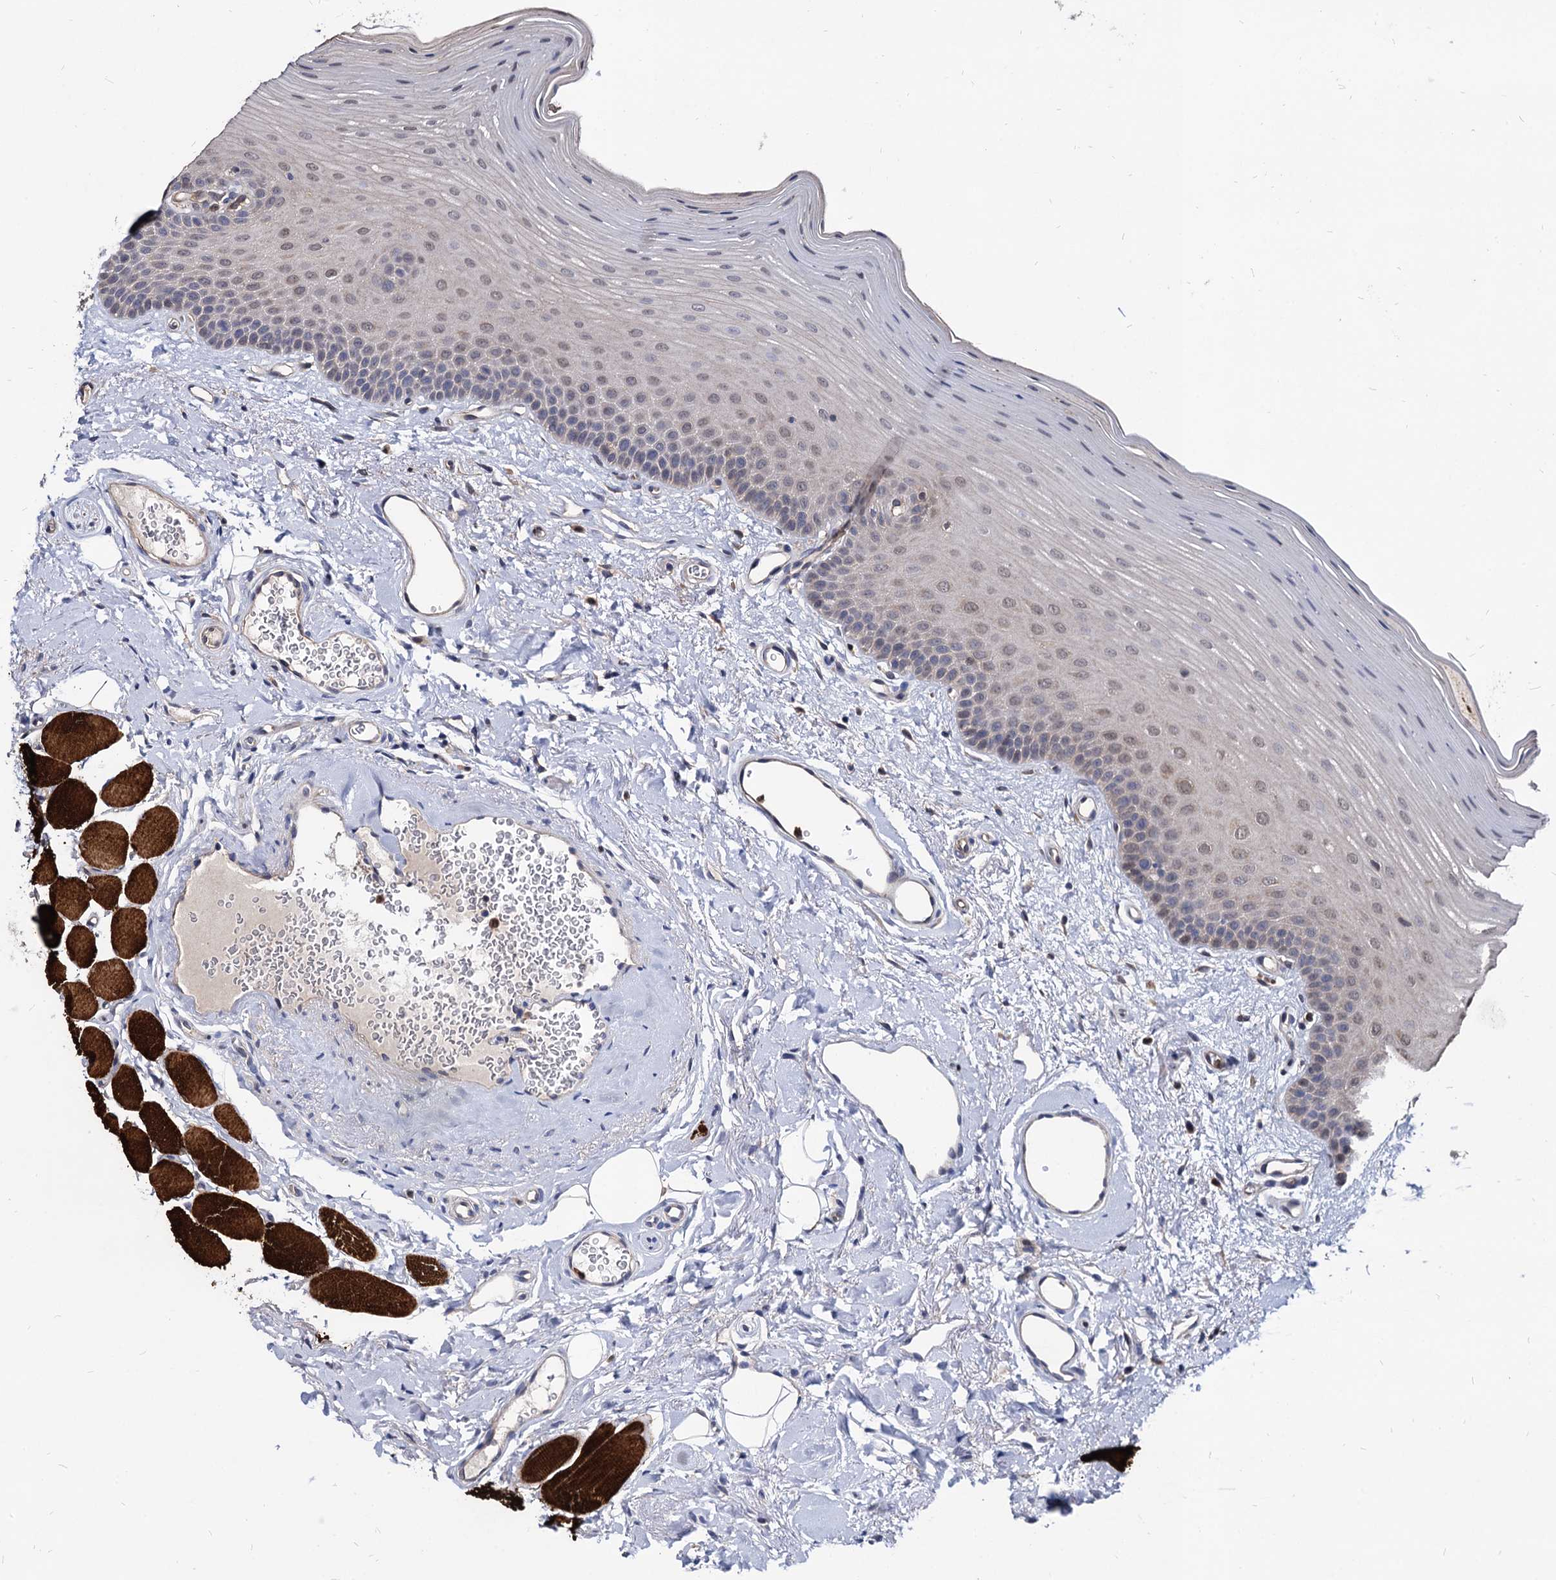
{"staining": {"intensity": "weak", "quantity": "25%-75%", "location": "cytoplasmic/membranous,nuclear"}, "tissue": "oral mucosa", "cell_type": "Squamous epithelial cells", "image_type": "normal", "snomed": [{"axis": "morphology", "description": "Normal tissue, NOS"}, {"axis": "topography", "description": "Oral tissue"}], "caption": "Immunohistochemistry histopathology image of benign oral mucosa: oral mucosa stained using immunohistochemistry (IHC) demonstrates low levels of weak protein expression localized specifically in the cytoplasmic/membranous,nuclear of squamous epithelial cells, appearing as a cytoplasmic/membranous,nuclear brown color.", "gene": "CPPED1", "patient": {"sex": "male", "age": 68}}